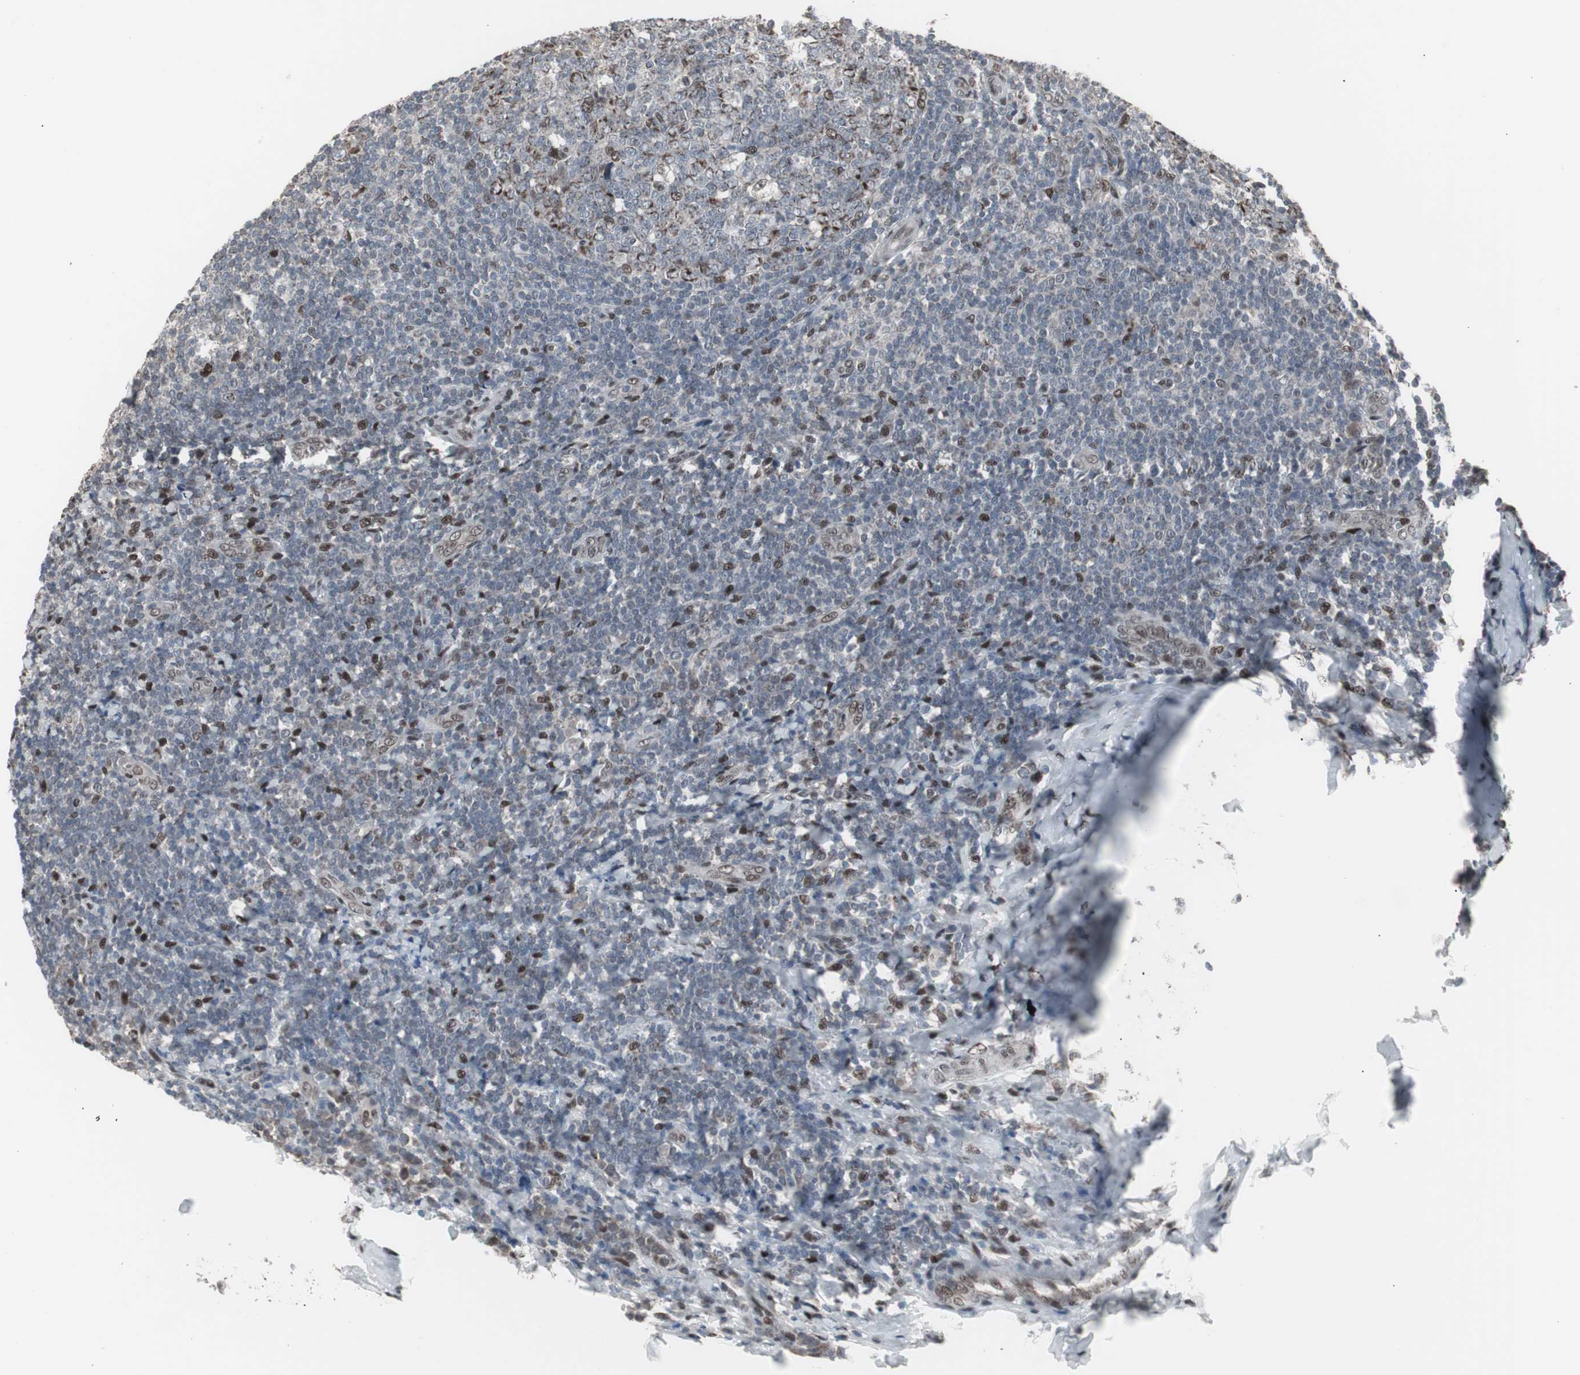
{"staining": {"intensity": "moderate", "quantity": "25%-75%", "location": "cytoplasmic/membranous,nuclear"}, "tissue": "tonsil", "cell_type": "Germinal center cells", "image_type": "normal", "snomed": [{"axis": "morphology", "description": "Normal tissue, NOS"}, {"axis": "topography", "description": "Tonsil"}], "caption": "This histopathology image shows immunohistochemistry staining of unremarkable tonsil, with medium moderate cytoplasmic/membranous,nuclear positivity in about 25%-75% of germinal center cells.", "gene": "RXRA", "patient": {"sex": "male", "age": 31}}